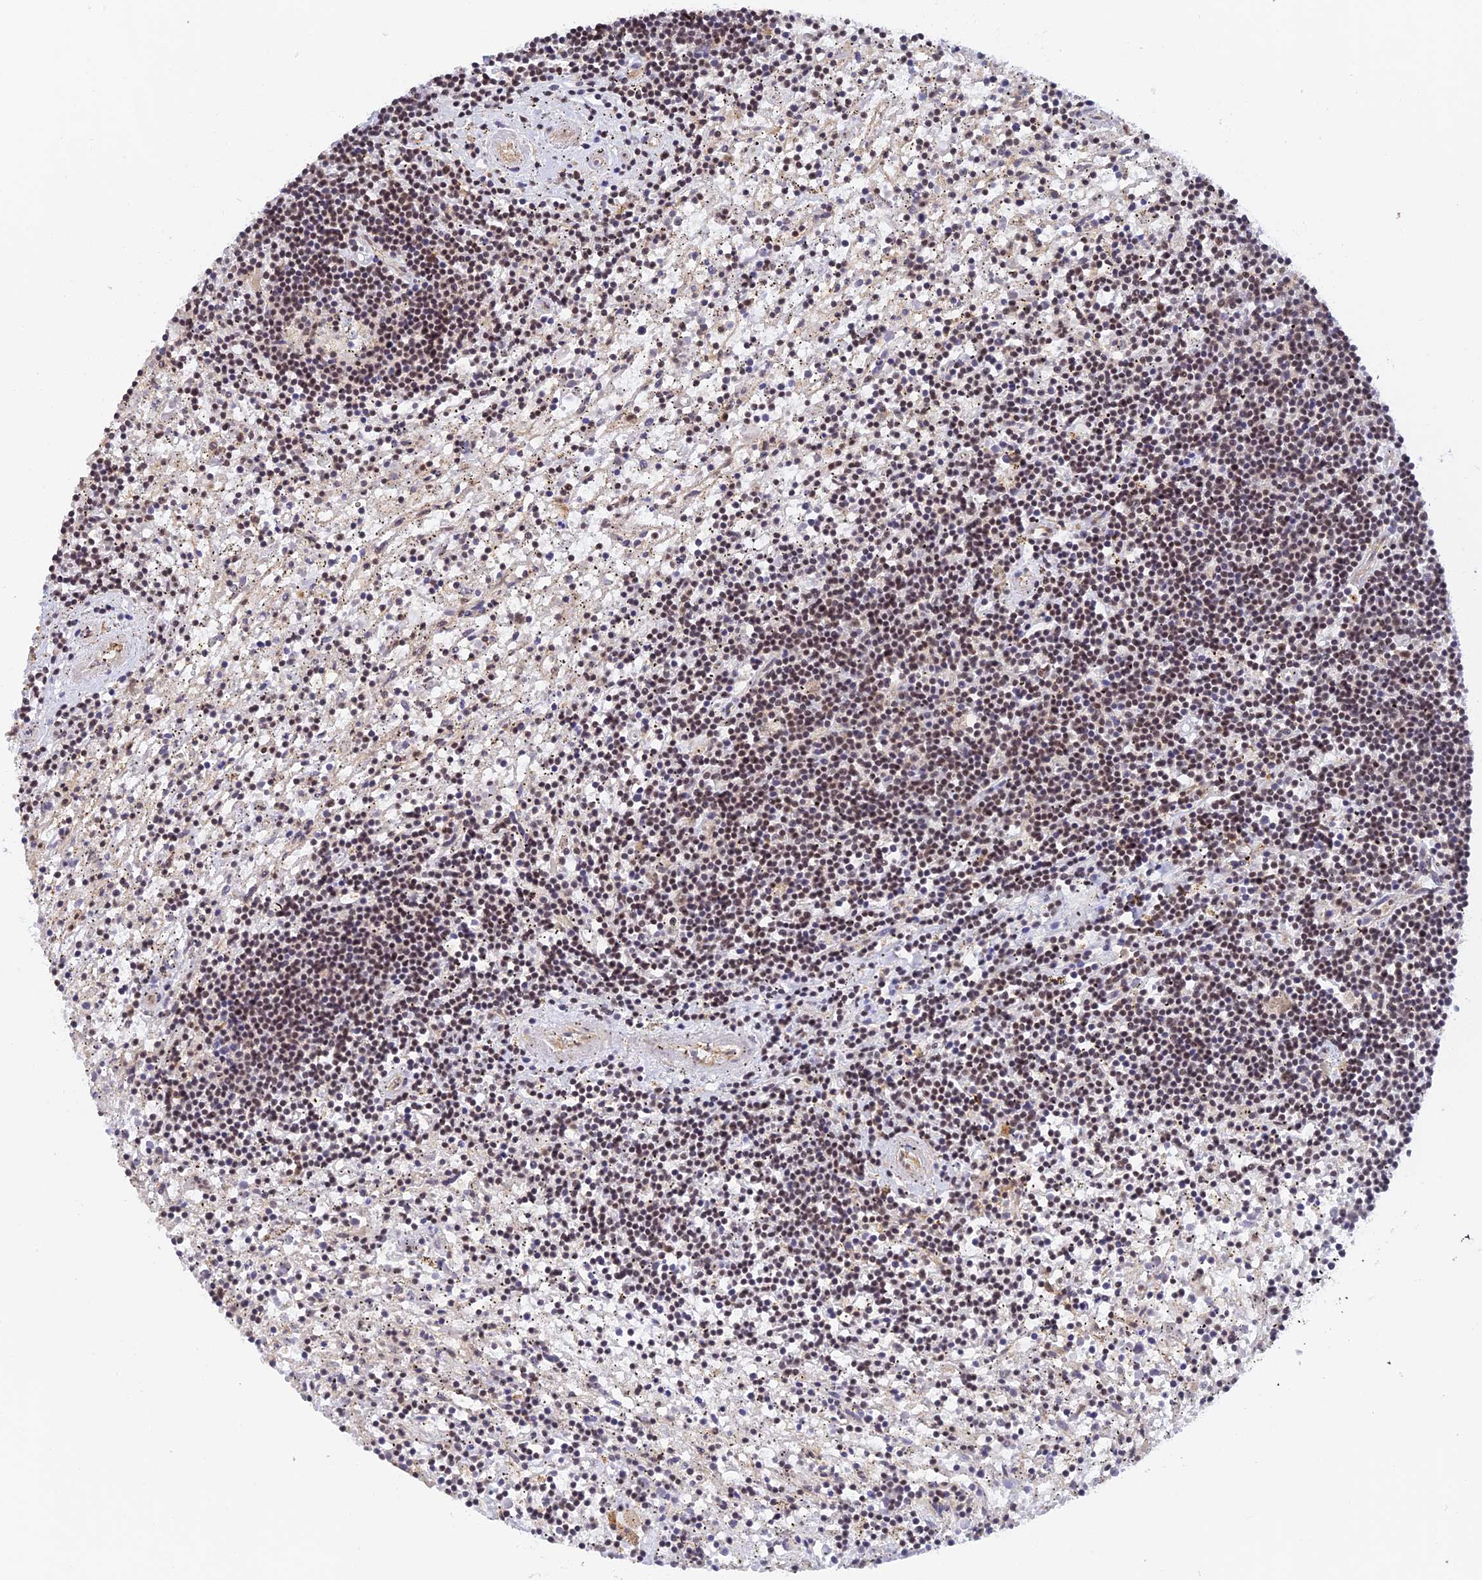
{"staining": {"intensity": "moderate", "quantity": ">75%", "location": "nuclear"}, "tissue": "lymphoma", "cell_type": "Tumor cells", "image_type": "cancer", "snomed": [{"axis": "morphology", "description": "Malignant lymphoma, non-Hodgkin's type, Low grade"}, {"axis": "topography", "description": "Spleen"}], "caption": "This micrograph exhibits immunohistochemistry staining of low-grade malignant lymphoma, non-Hodgkin's type, with medium moderate nuclear expression in about >75% of tumor cells.", "gene": "THAP11", "patient": {"sex": "male", "age": 76}}